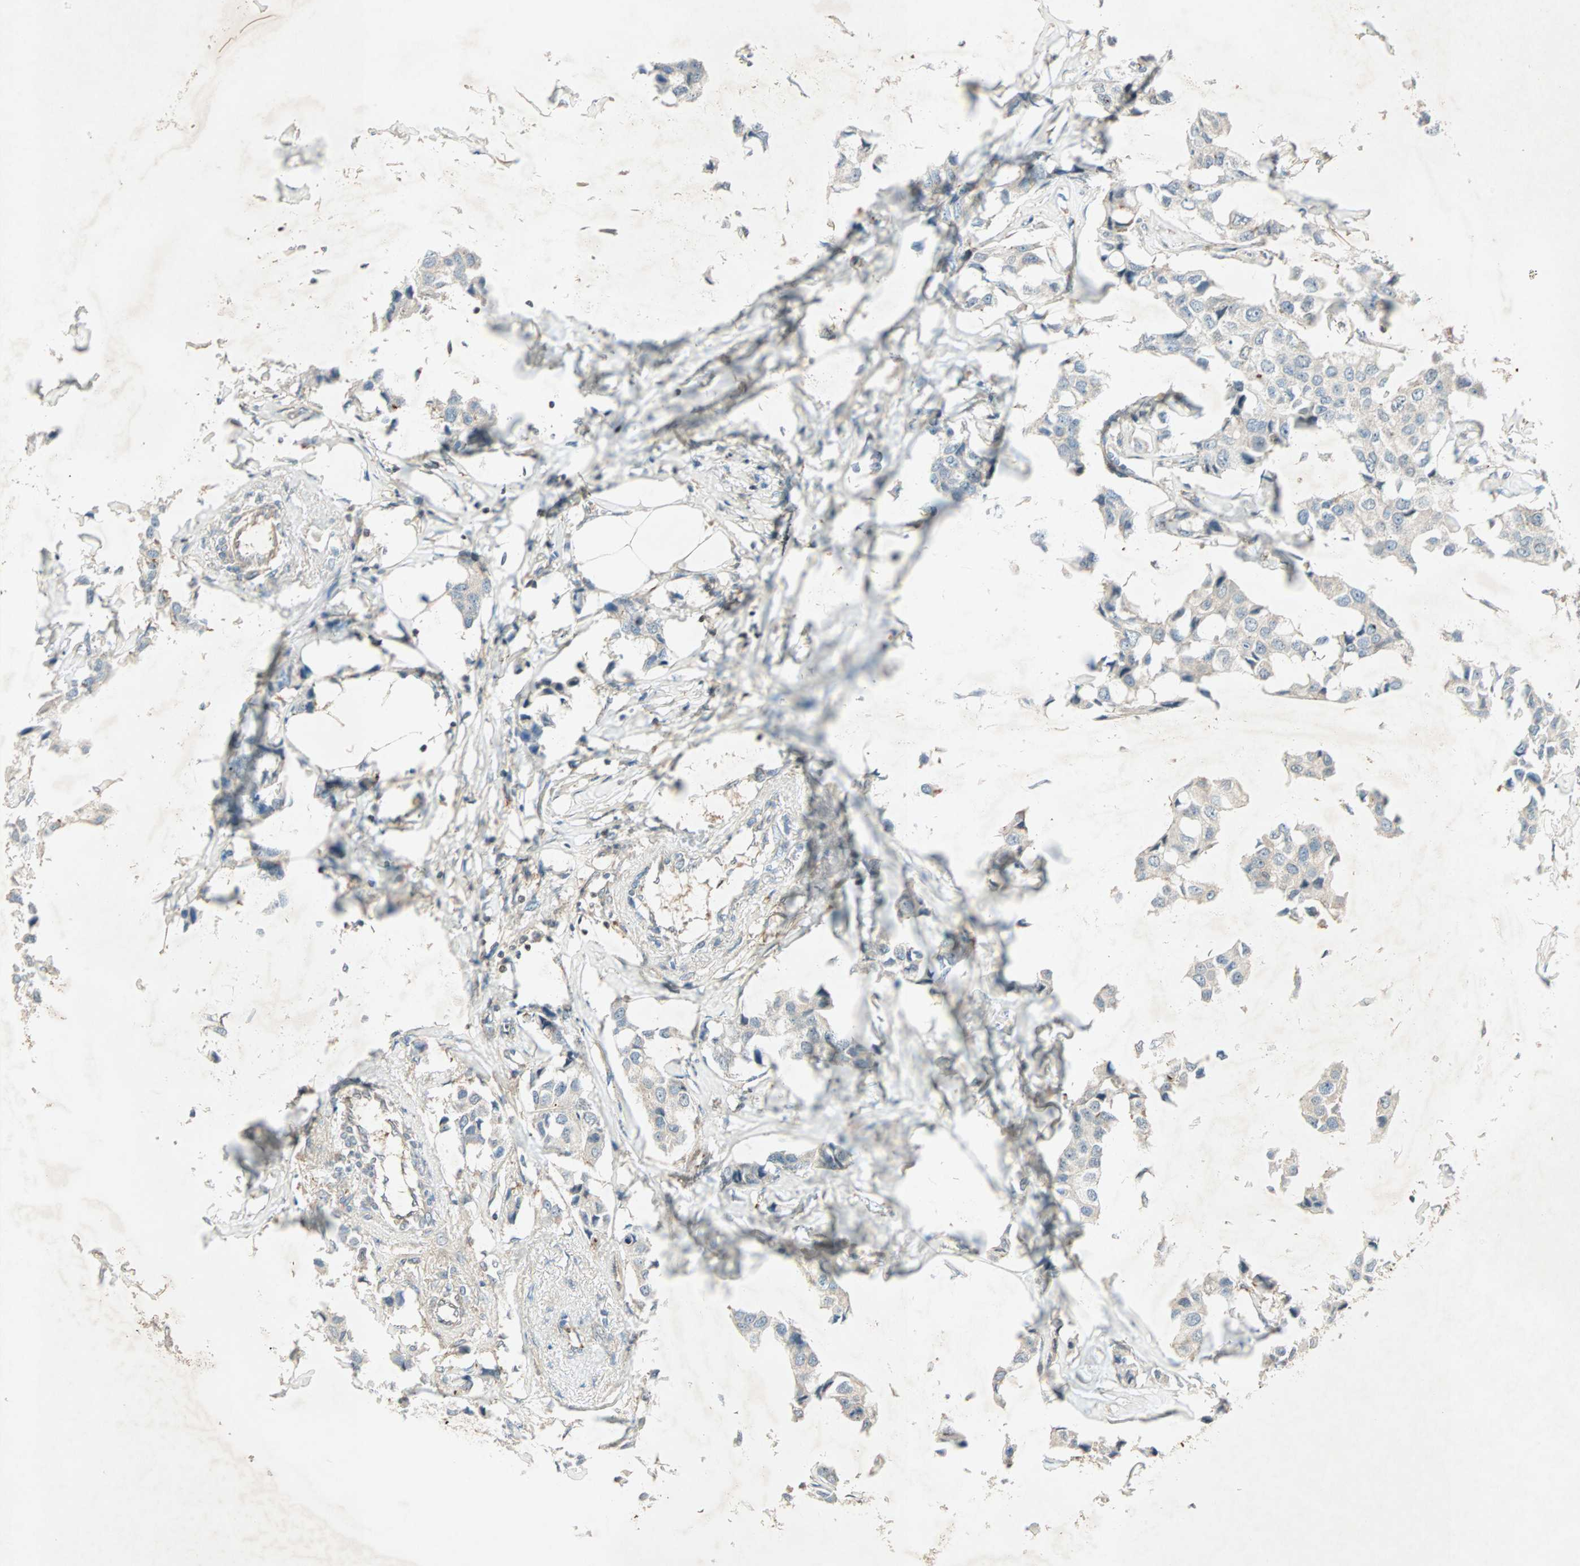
{"staining": {"intensity": "weak", "quantity": "25%-75%", "location": "cytoplasmic/membranous"}, "tissue": "breast cancer", "cell_type": "Tumor cells", "image_type": "cancer", "snomed": [{"axis": "morphology", "description": "Duct carcinoma"}, {"axis": "topography", "description": "Breast"}], "caption": "This is an image of IHC staining of breast cancer (invasive ductal carcinoma), which shows weak expression in the cytoplasmic/membranous of tumor cells.", "gene": "TEC", "patient": {"sex": "female", "age": 80}}